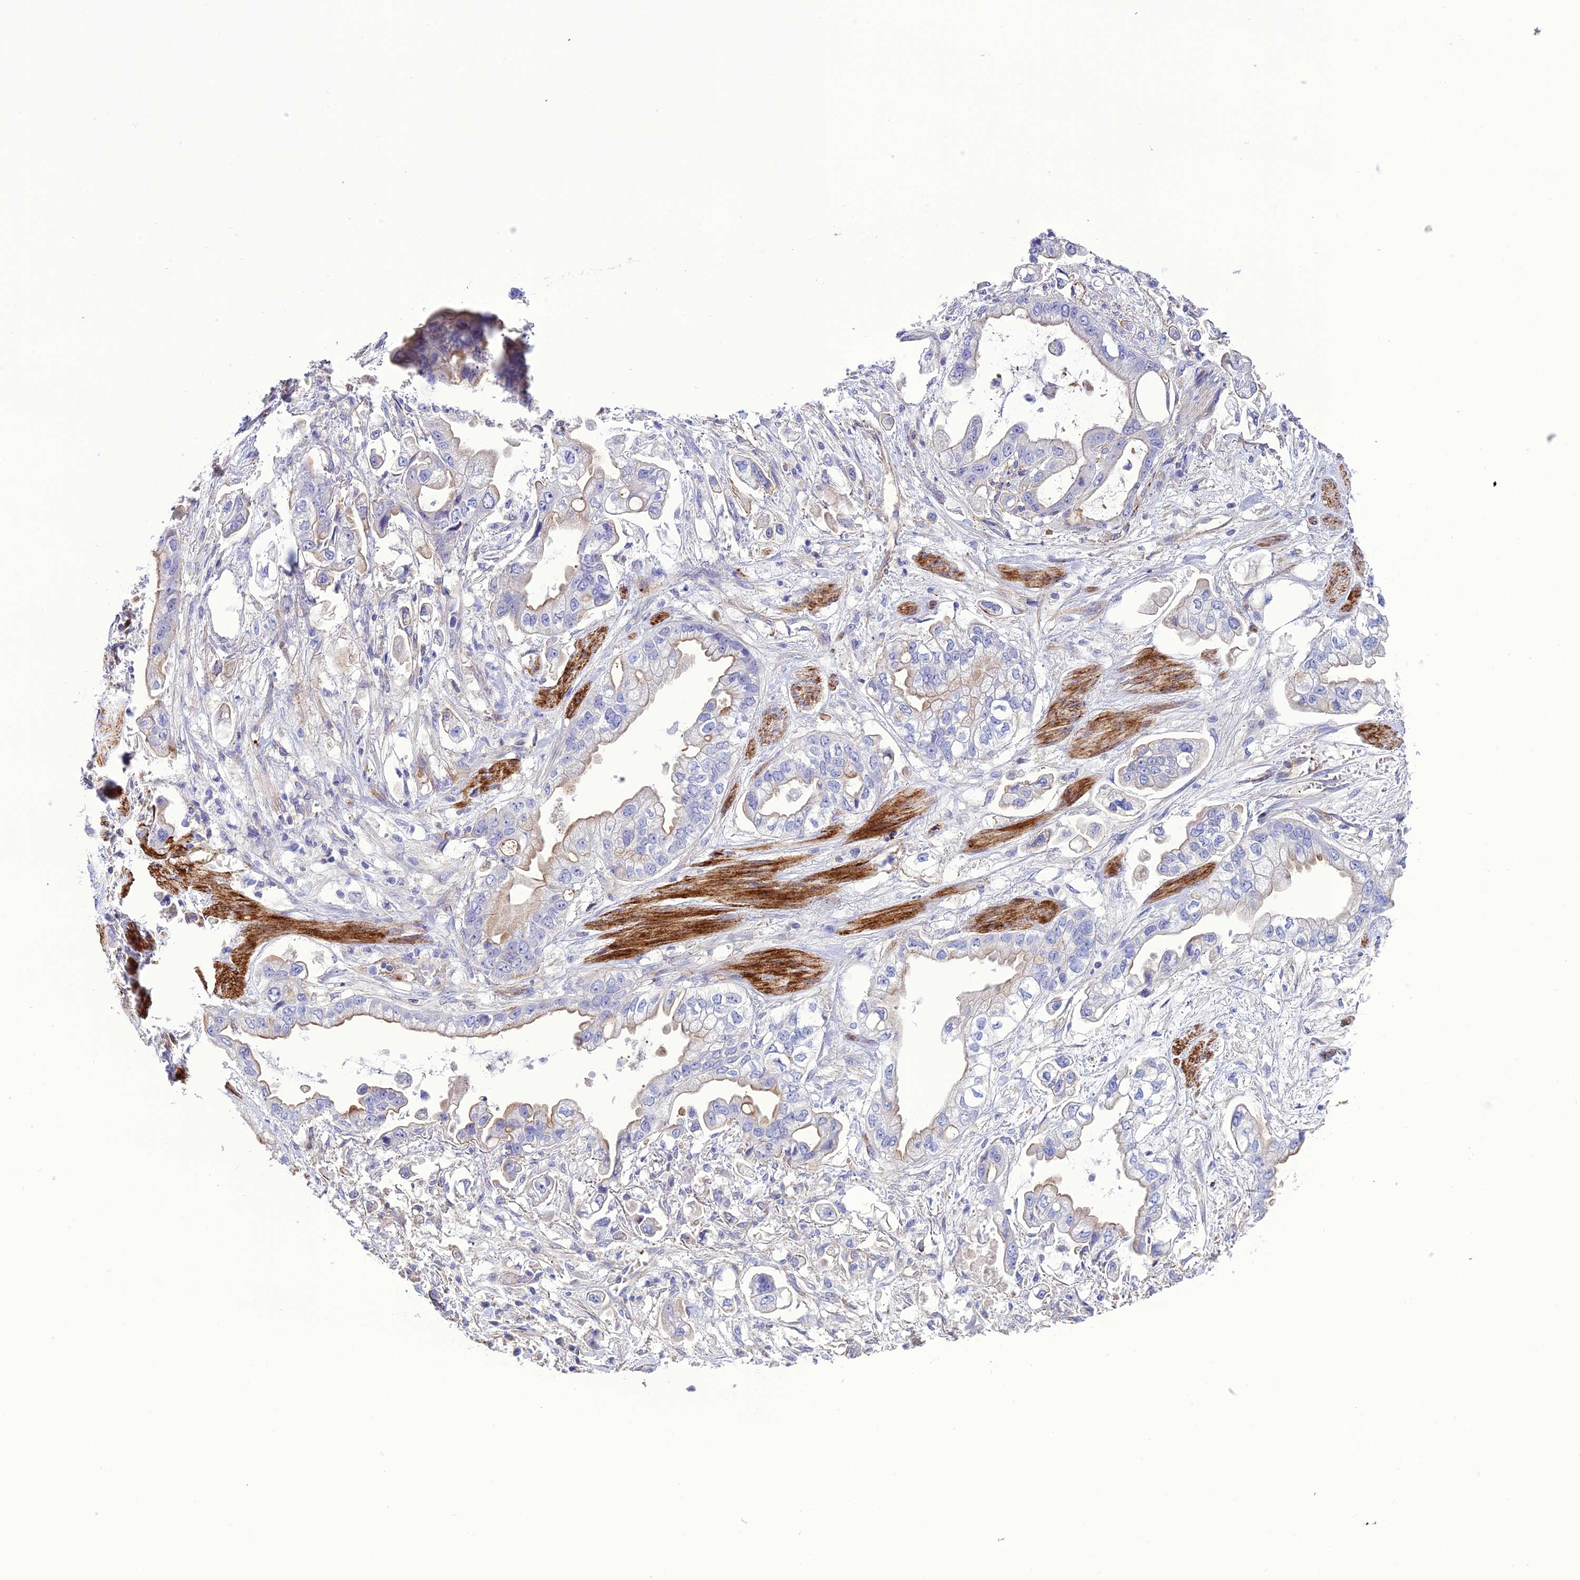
{"staining": {"intensity": "weak", "quantity": "<25%", "location": "cytoplasmic/membranous"}, "tissue": "stomach cancer", "cell_type": "Tumor cells", "image_type": "cancer", "snomed": [{"axis": "morphology", "description": "Adenocarcinoma, NOS"}, {"axis": "topography", "description": "Stomach"}], "caption": "High power microscopy image of an immunohistochemistry (IHC) photomicrograph of stomach adenocarcinoma, revealing no significant positivity in tumor cells.", "gene": "REX1BD", "patient": {"sex": "male", "age": 62}}